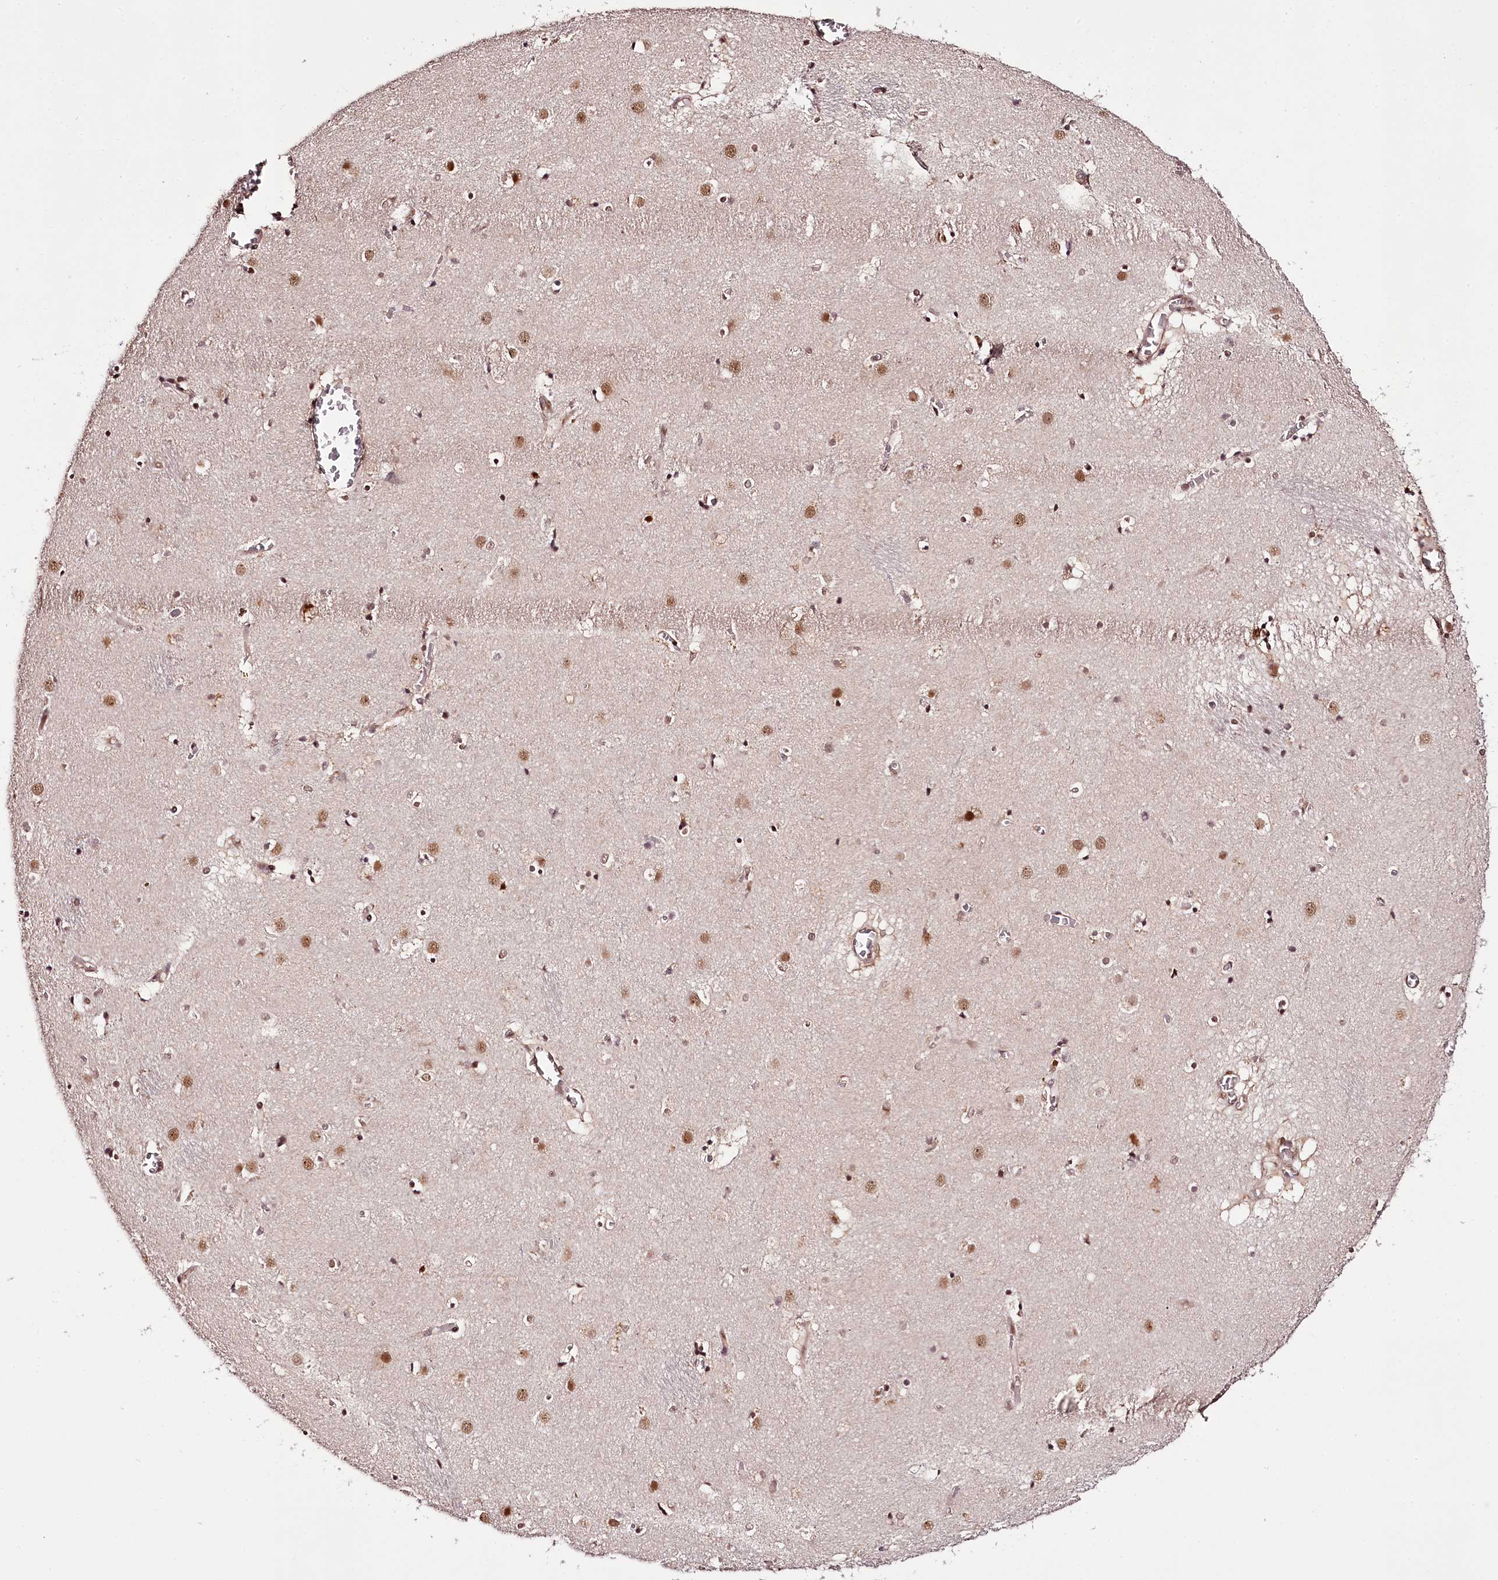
{"staining": {"intensity": "moderate", "quantity": "<25%", "location": "nuclear"}, "tissue": "caudate", "cell_type": "Glial cells", "image_type": "normal", "snomed": [{"axis": "morphology", "description": "Normal tissue, NOS"}, {"axis": "topography", "description": "Lateral ventricle wall"}], "caption": "Unremarkable caudate displays moderate nuclear staining in approximately <25% of glial cells.", "gene": "TTC33", "patient": {"sex": "male", "age": 70}}